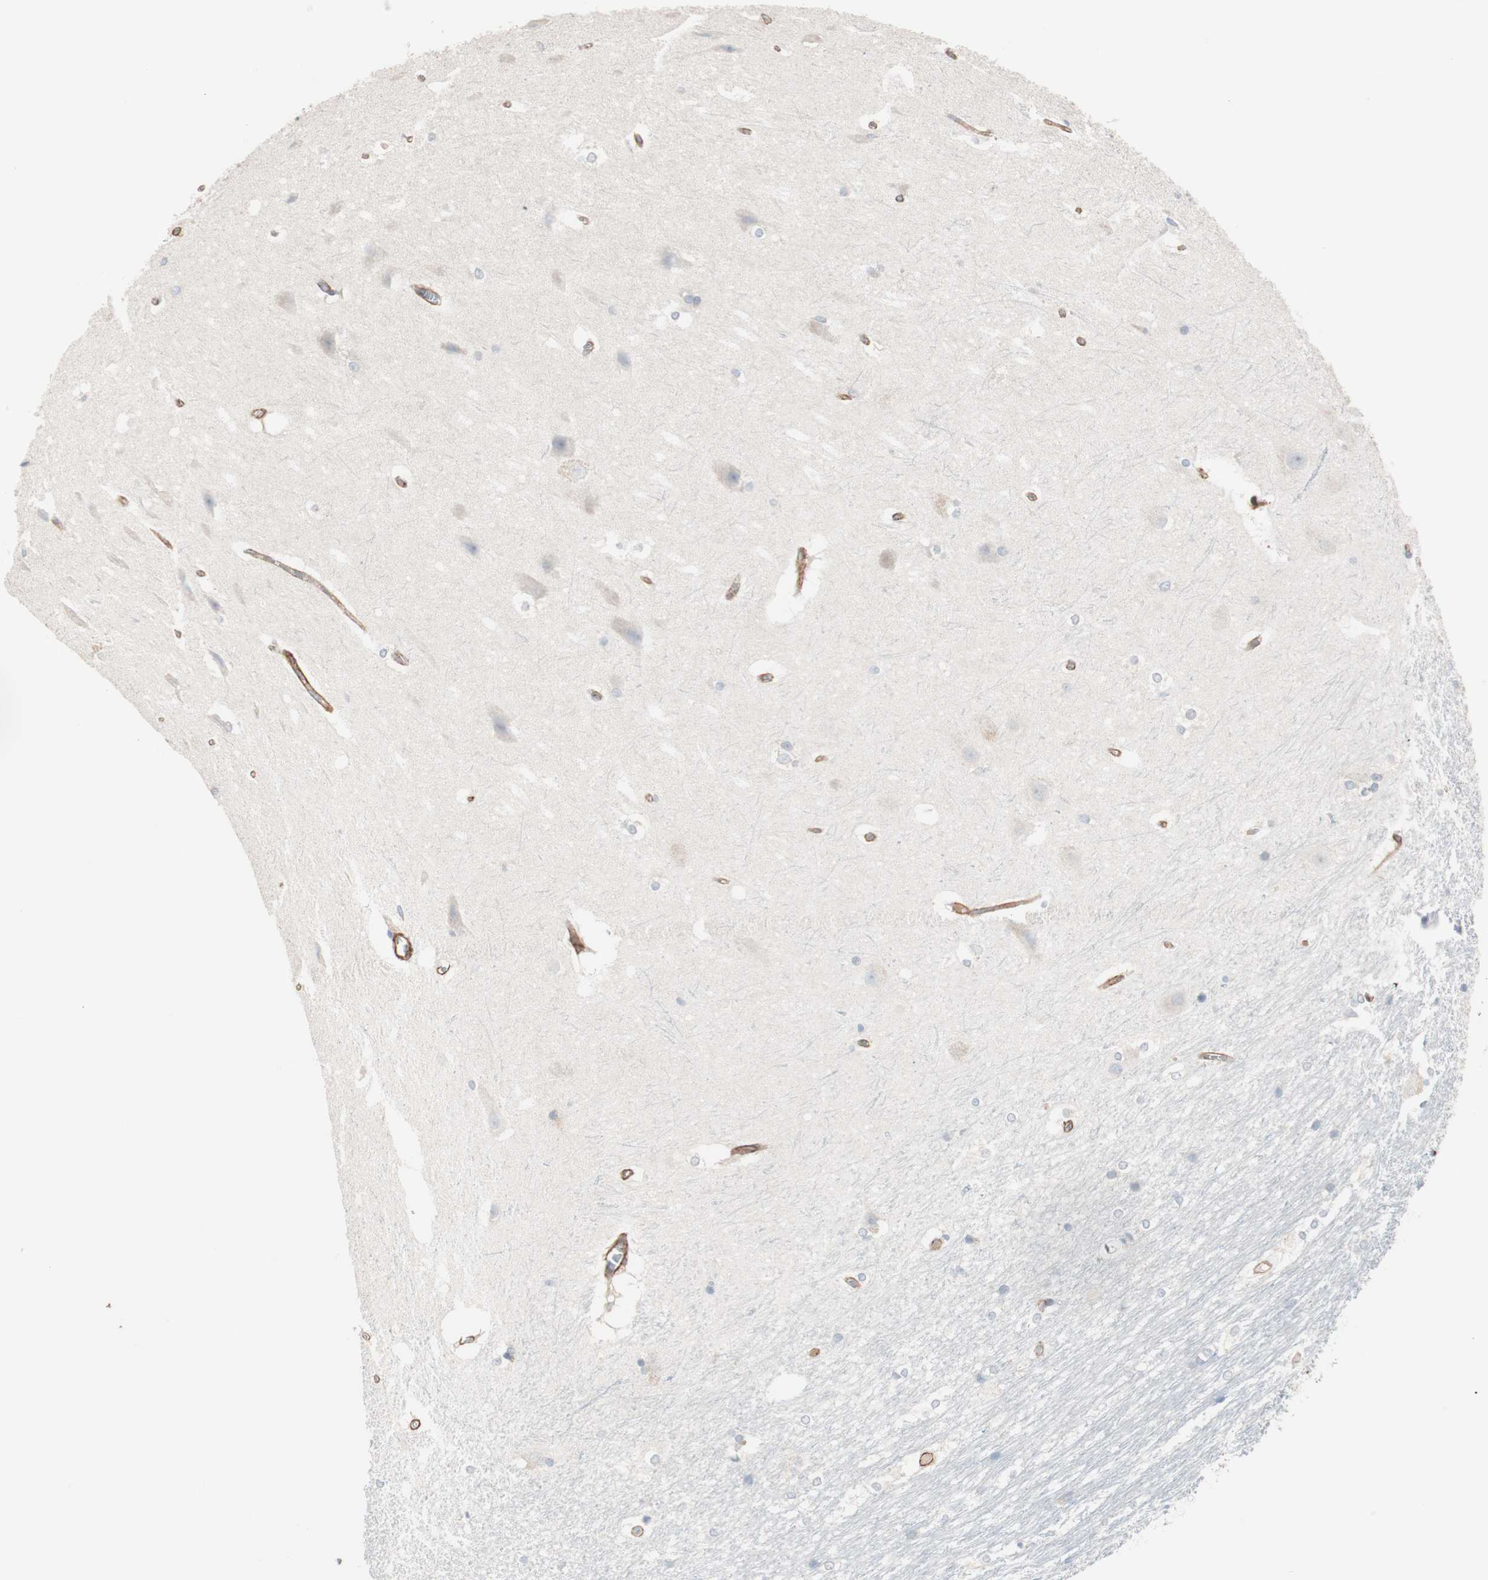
{"staining": {"intensity": "weak", "quantity": "<25%", "location": "cytoplasmic/membranous"}, "tissue": "hippocampus", "cell_type": "Glial cells", "image_type": "normal", "snomed": [{"axis": "morphology", "description": "Normal tissue, NOS"}, {"axis": "topography", "description": "Hippocampus"}], "caption": "The micrograph exhibits no staining of glial cells in normal hippocampus.", "gene": "ALG5", "patient": {"sex": "female", "age": 19}}